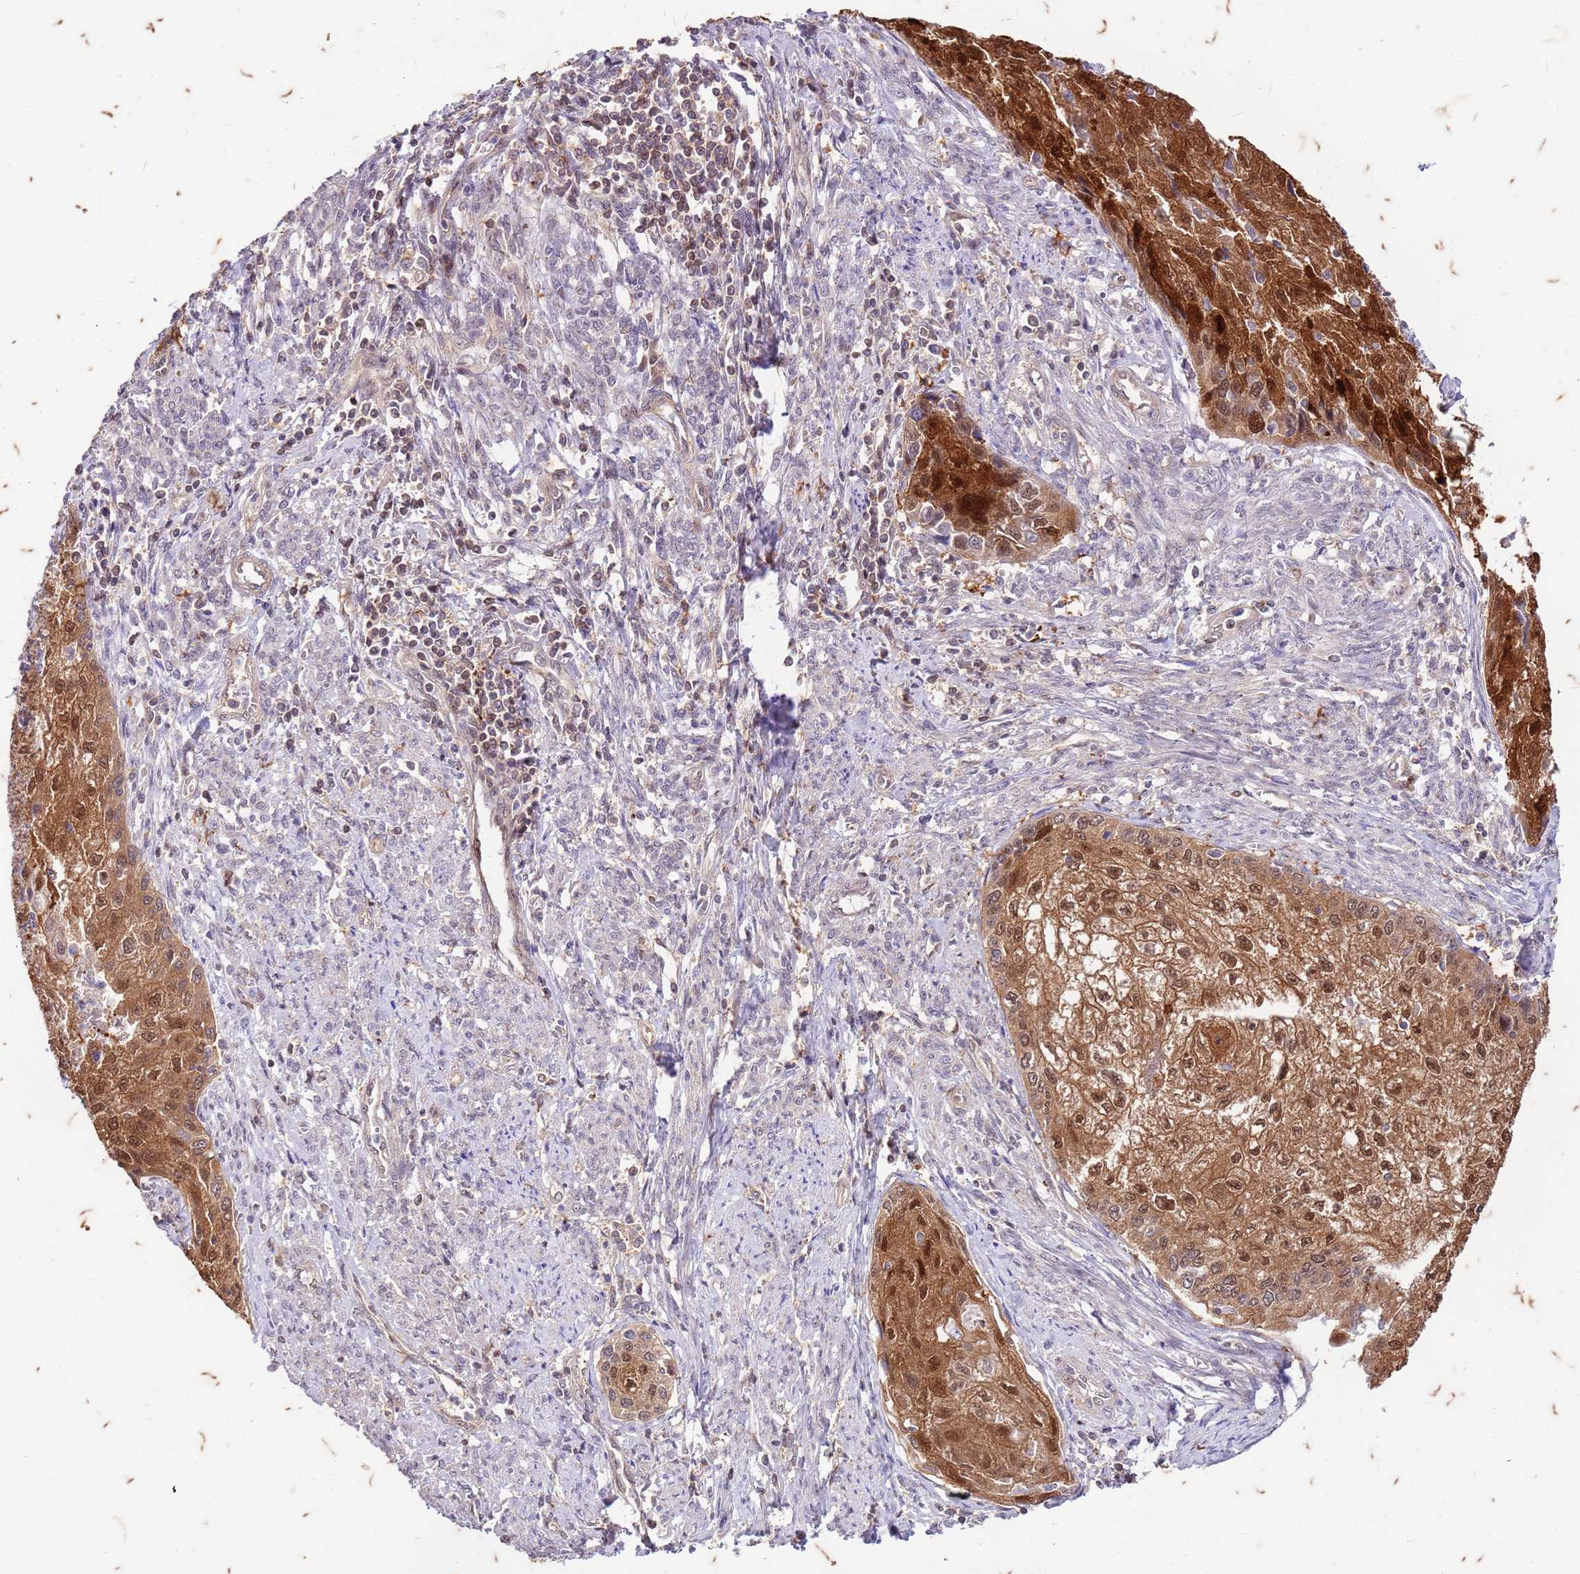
{"staining": {"intensity": "moderate", "quantity": ">75%", "location": "cytoplasmic/membranous,nuclear"}, "tissue": "cervical cancer", "cell_type": "Tumor cells", "image_type": "cancer", "snomed": [{"axis": "morphology", "description": "Squamous cell carcinoma, NOS"}, {"axis": "topography", "description": "Cervix"}], "caption": "A brown stain highlights moderate cytoplasmic/membranous and nuclear expression of a protein in human squamous cell carcinoma (cervical) tumor cells.", "gene": "RAPGEF3", "patient": {"sex": "female", "age": 67}}